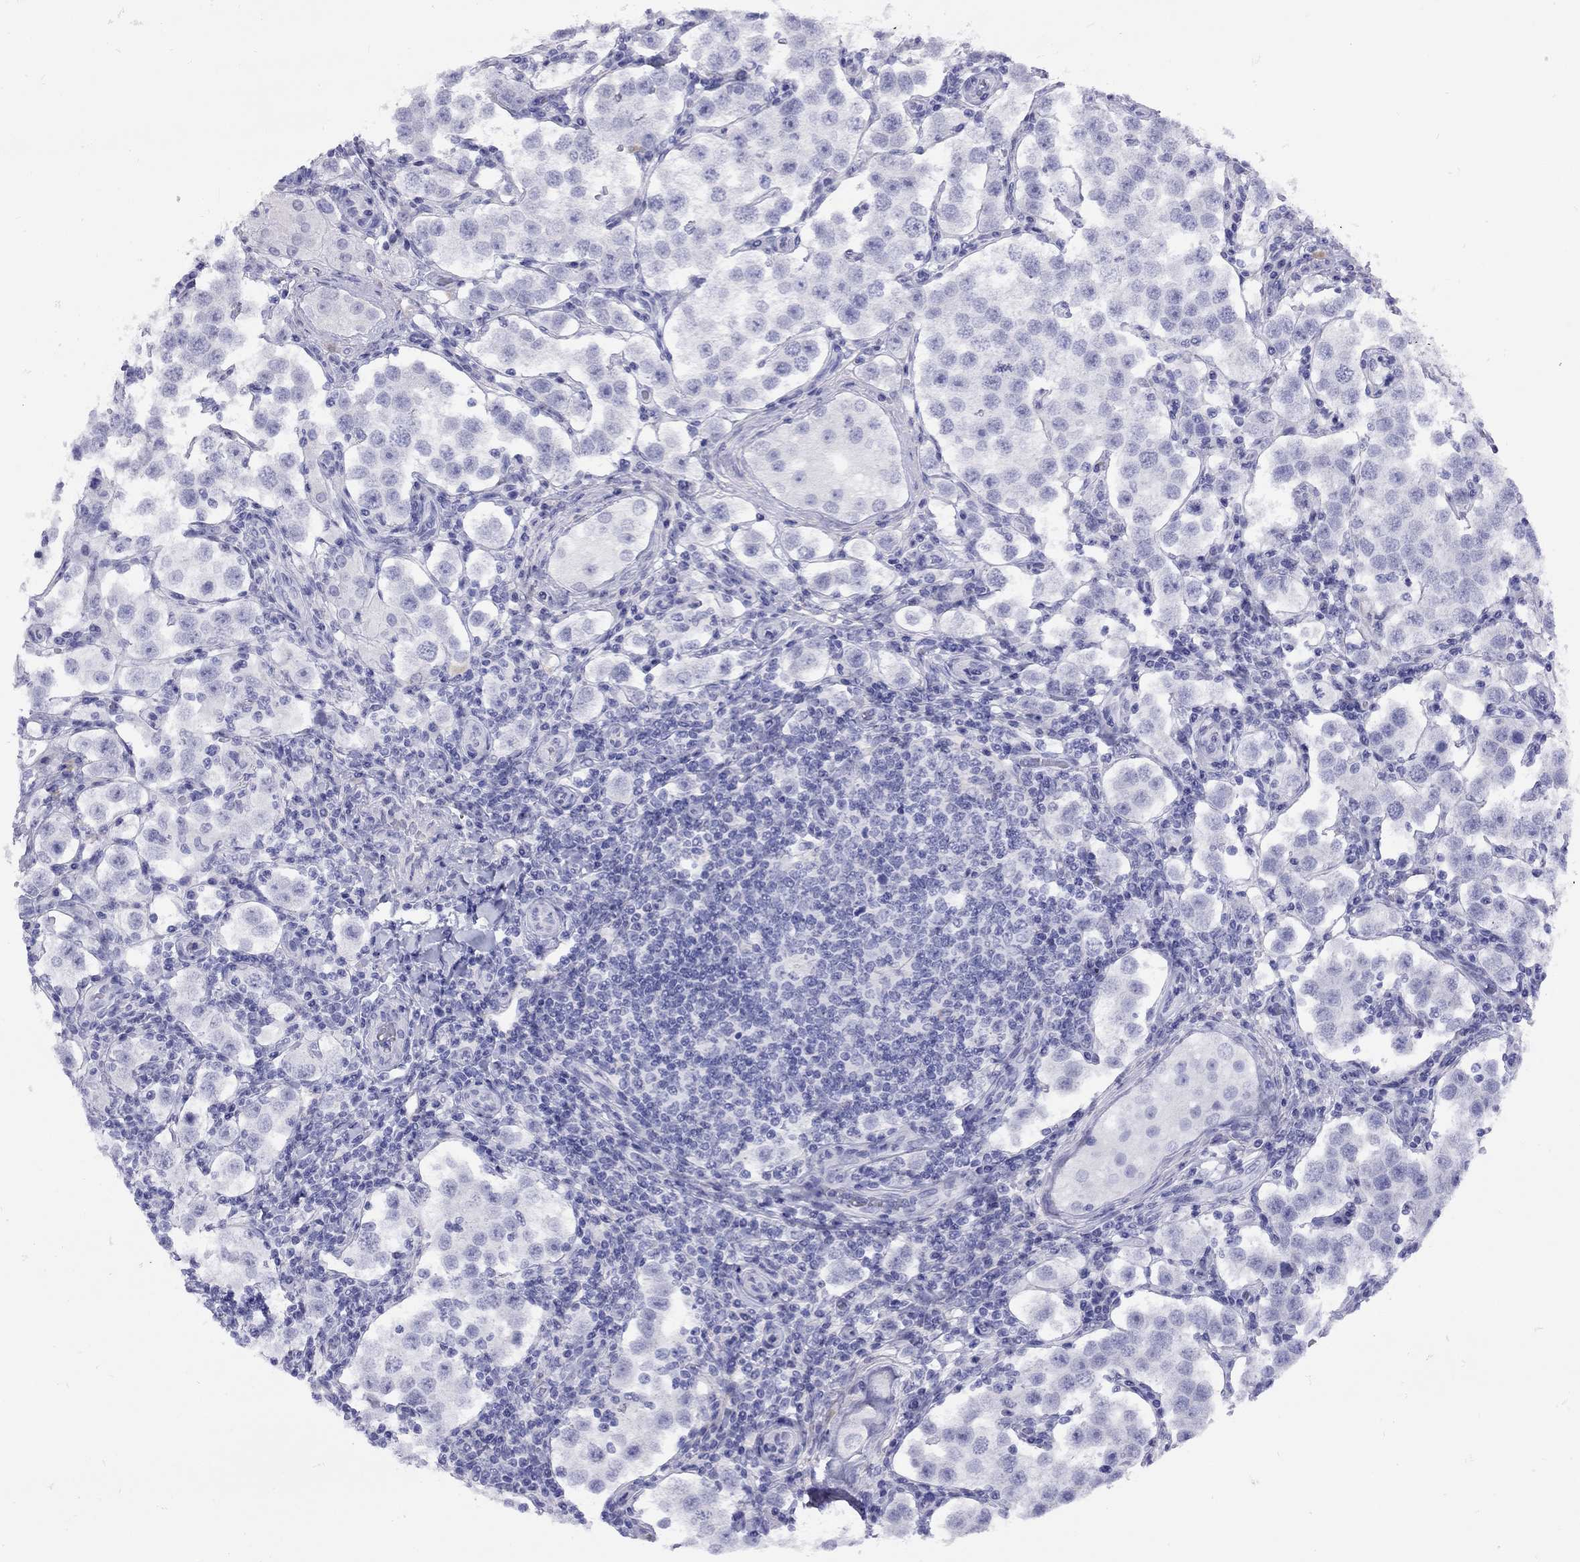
{"staining": {"intensity": "negative", "quantity": "none", "location": "none"}, "tissue": "testis cancer", "cell_type": "Tumor cells", "image_type": "cancer", "snomed": [{"axis": "morphology", "description": "Seminoma, NOS"}, {"axis": "topography", "description": "Testis"}], "caption": "A micrograph of testis cancer (seminoma) stained for a protein exhibits no brown staining in tumor cells.", "gene": "GRIA2", "patient": {"sex": "male", "age": 37}}